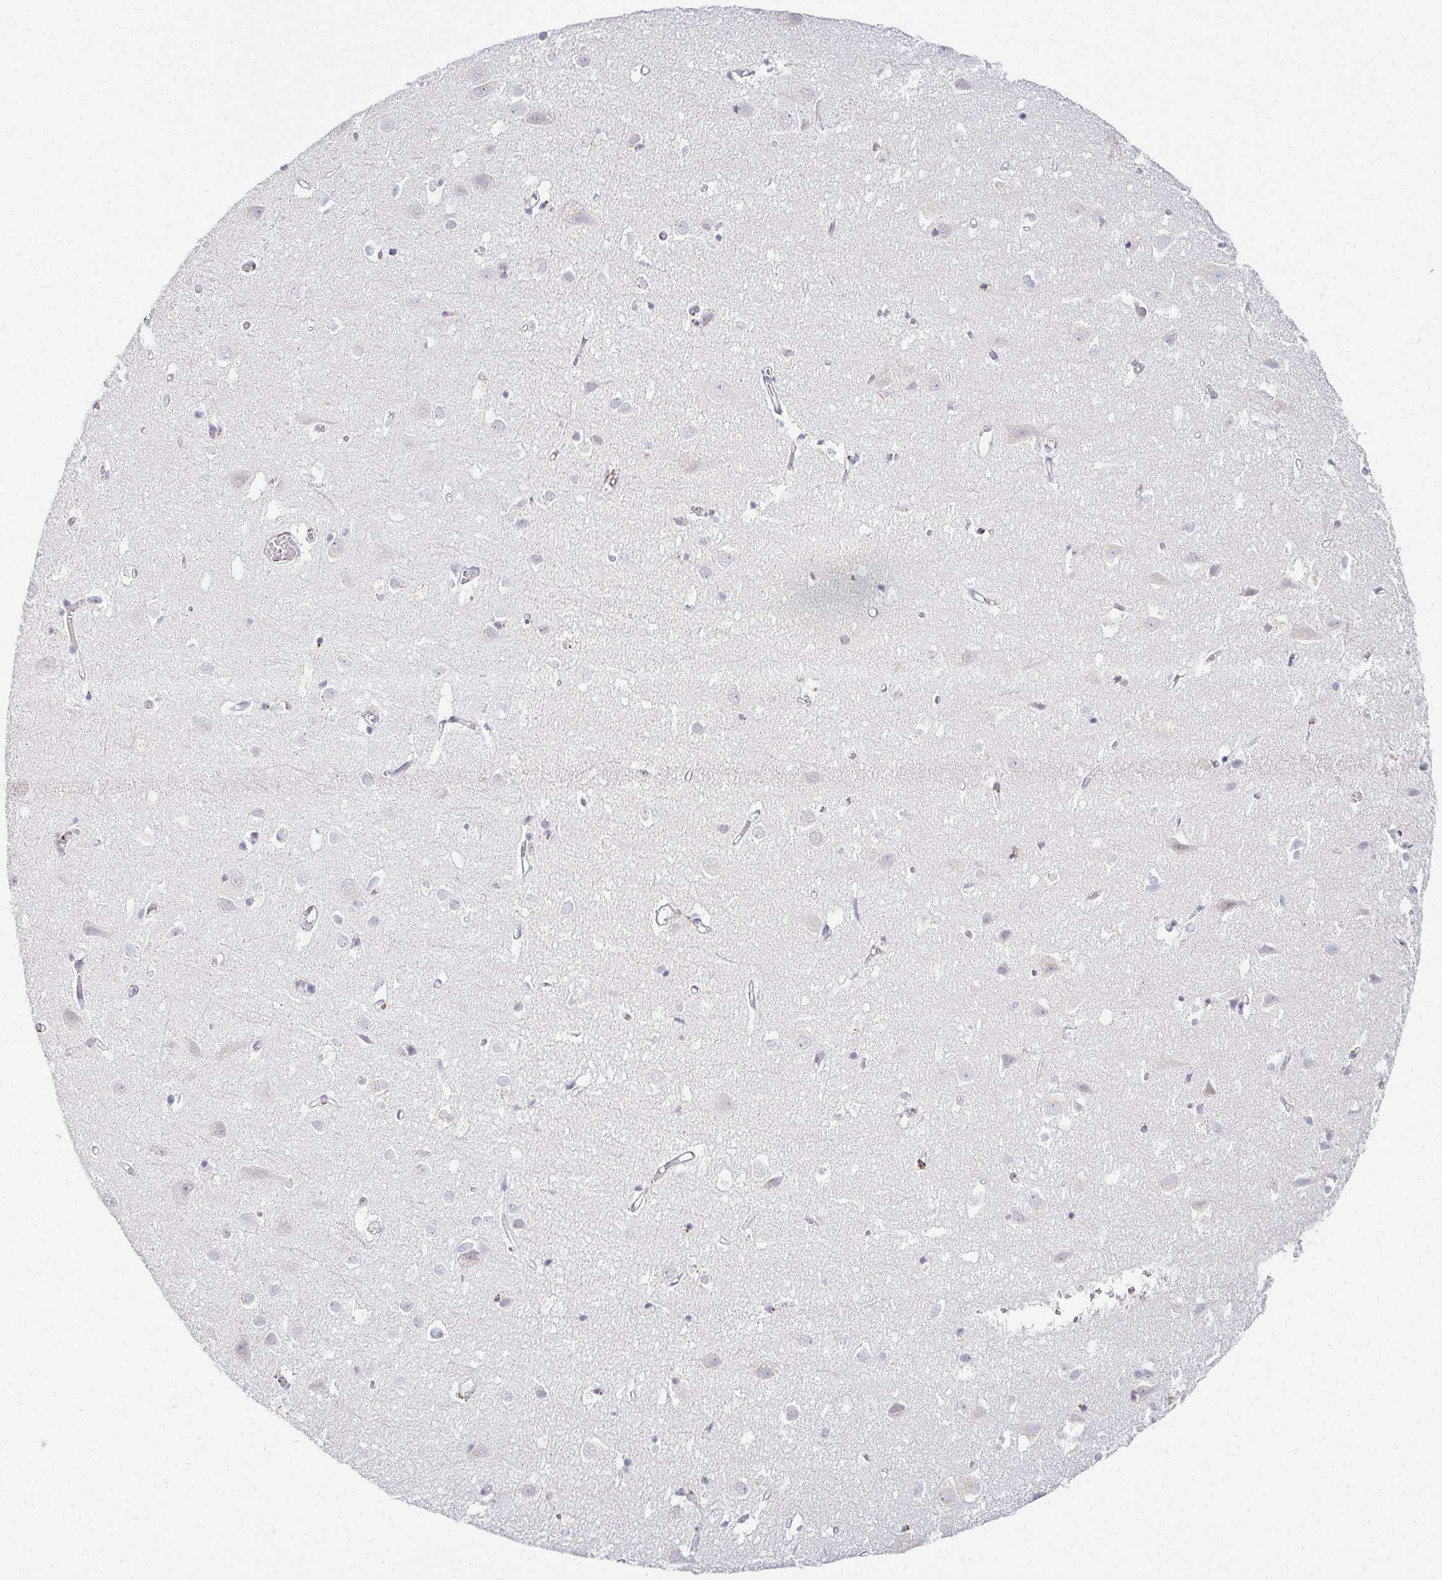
{"staining": {"intensity": "negative", "quantity": "none", "location": "none"}, "tissue": "cerebral cortex", "cell_type": "Endothelial cells", "image_type": "normal", "snomed": [{"axis": "morphology", "description": "Normal tissue, NOS"}, {"axis": "topography", "description": "Cerebral cortex"}], "caption": "High power microscopy photomicrograph of an immunohistochemistry image of benign cerebral cortex, revealing no significant staining in endothelial cells.", "gene": "ACAN", "patient": {"sex": "male", "age": 70}}